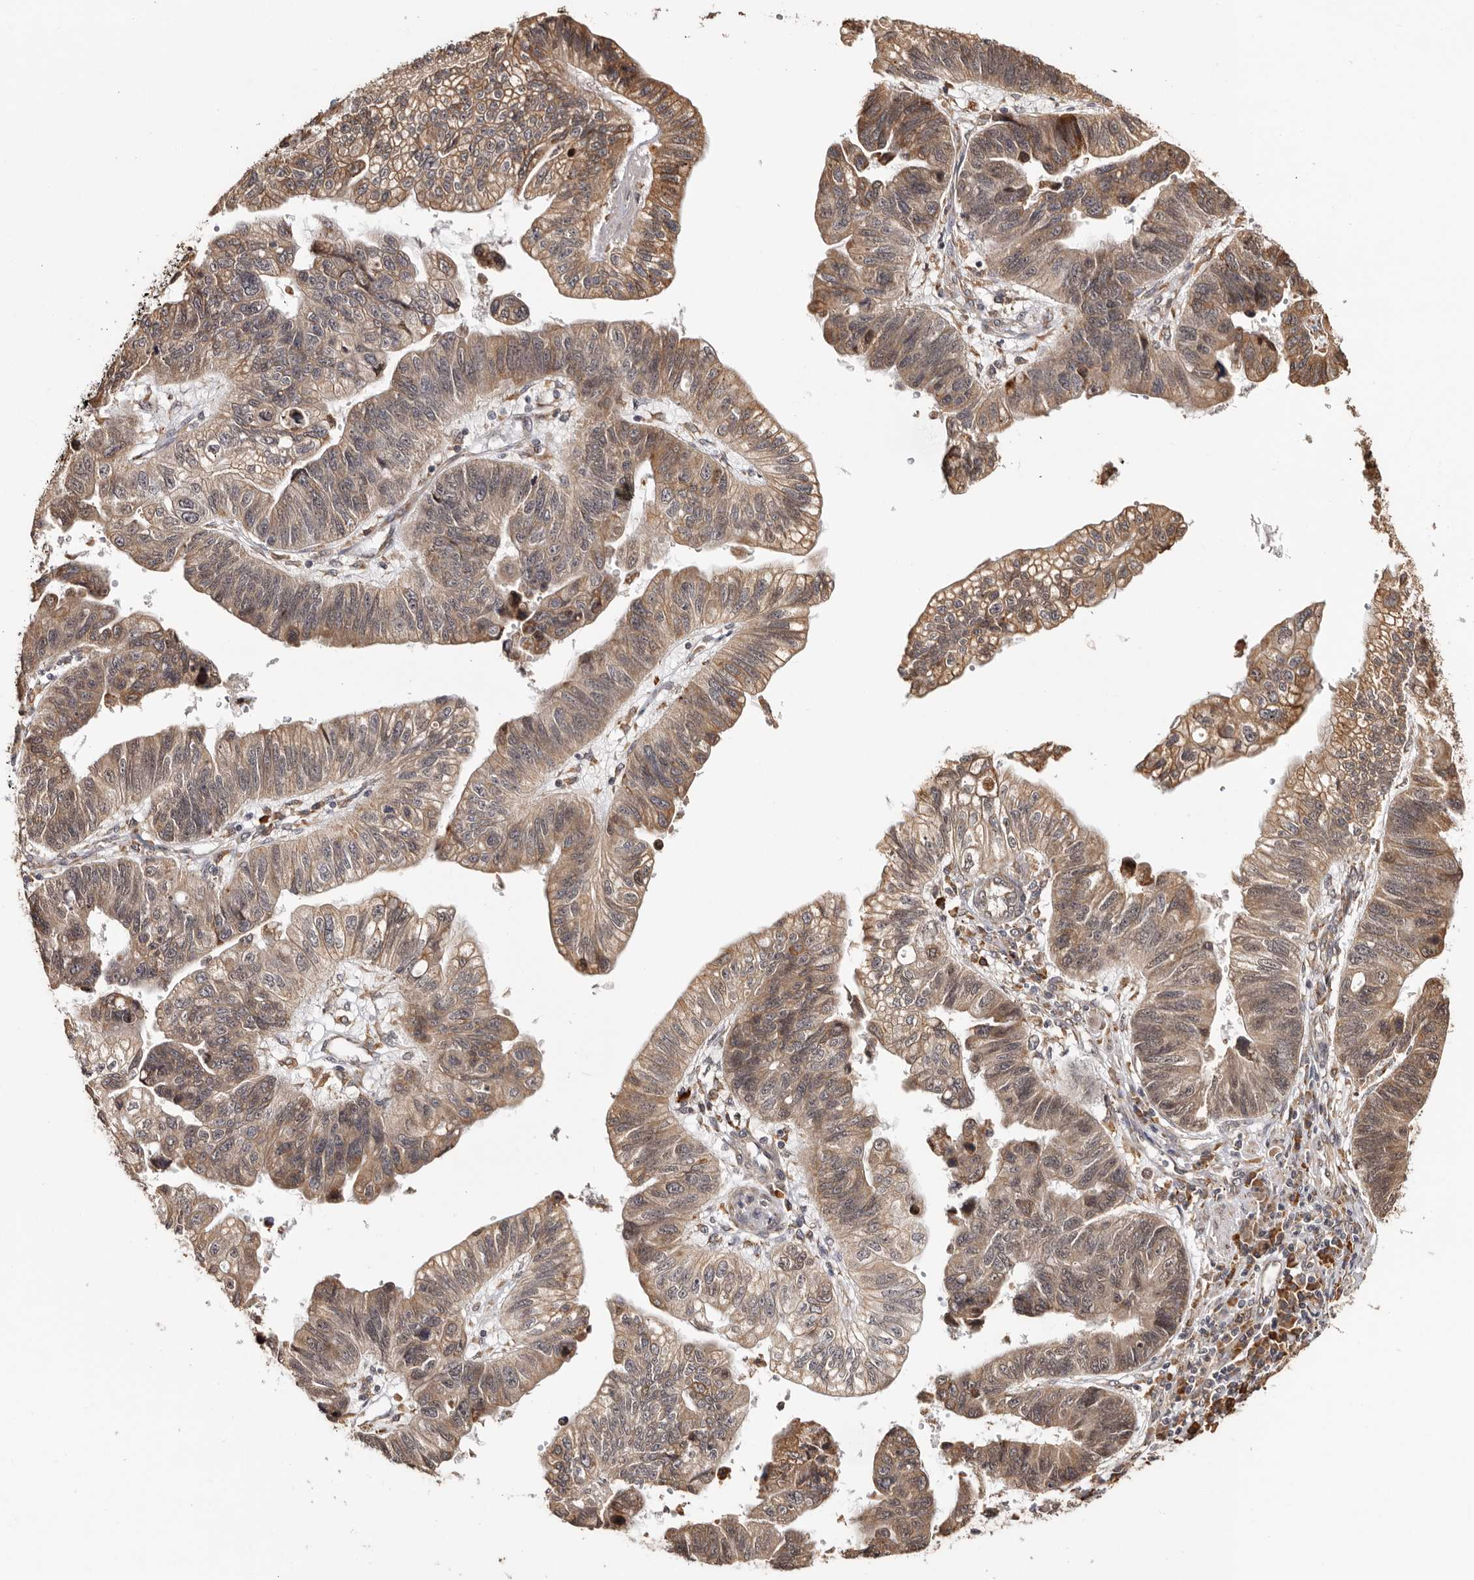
{"staining": {"intensity": "moderate", "quantity": ">75%", "location": "cytoplasmic/membranous"}, "tissue": "stomach cancer", "cell_type": "Tumor cells", "image_type": "cancer", "snomed": [{"axis": "morphology", "description": "Adenocarcinoma, NOS"}, {"axis": "topography", "description": "Stomach"}], "caption": "IHC of adenocarcinoma (stomach) shows medium levels of moderate cytoplasmic/membranous positivity in approximately >75% of tumor cells.", "gene": "ZNF83", "patient": {"sex": "male", "age": 59}}